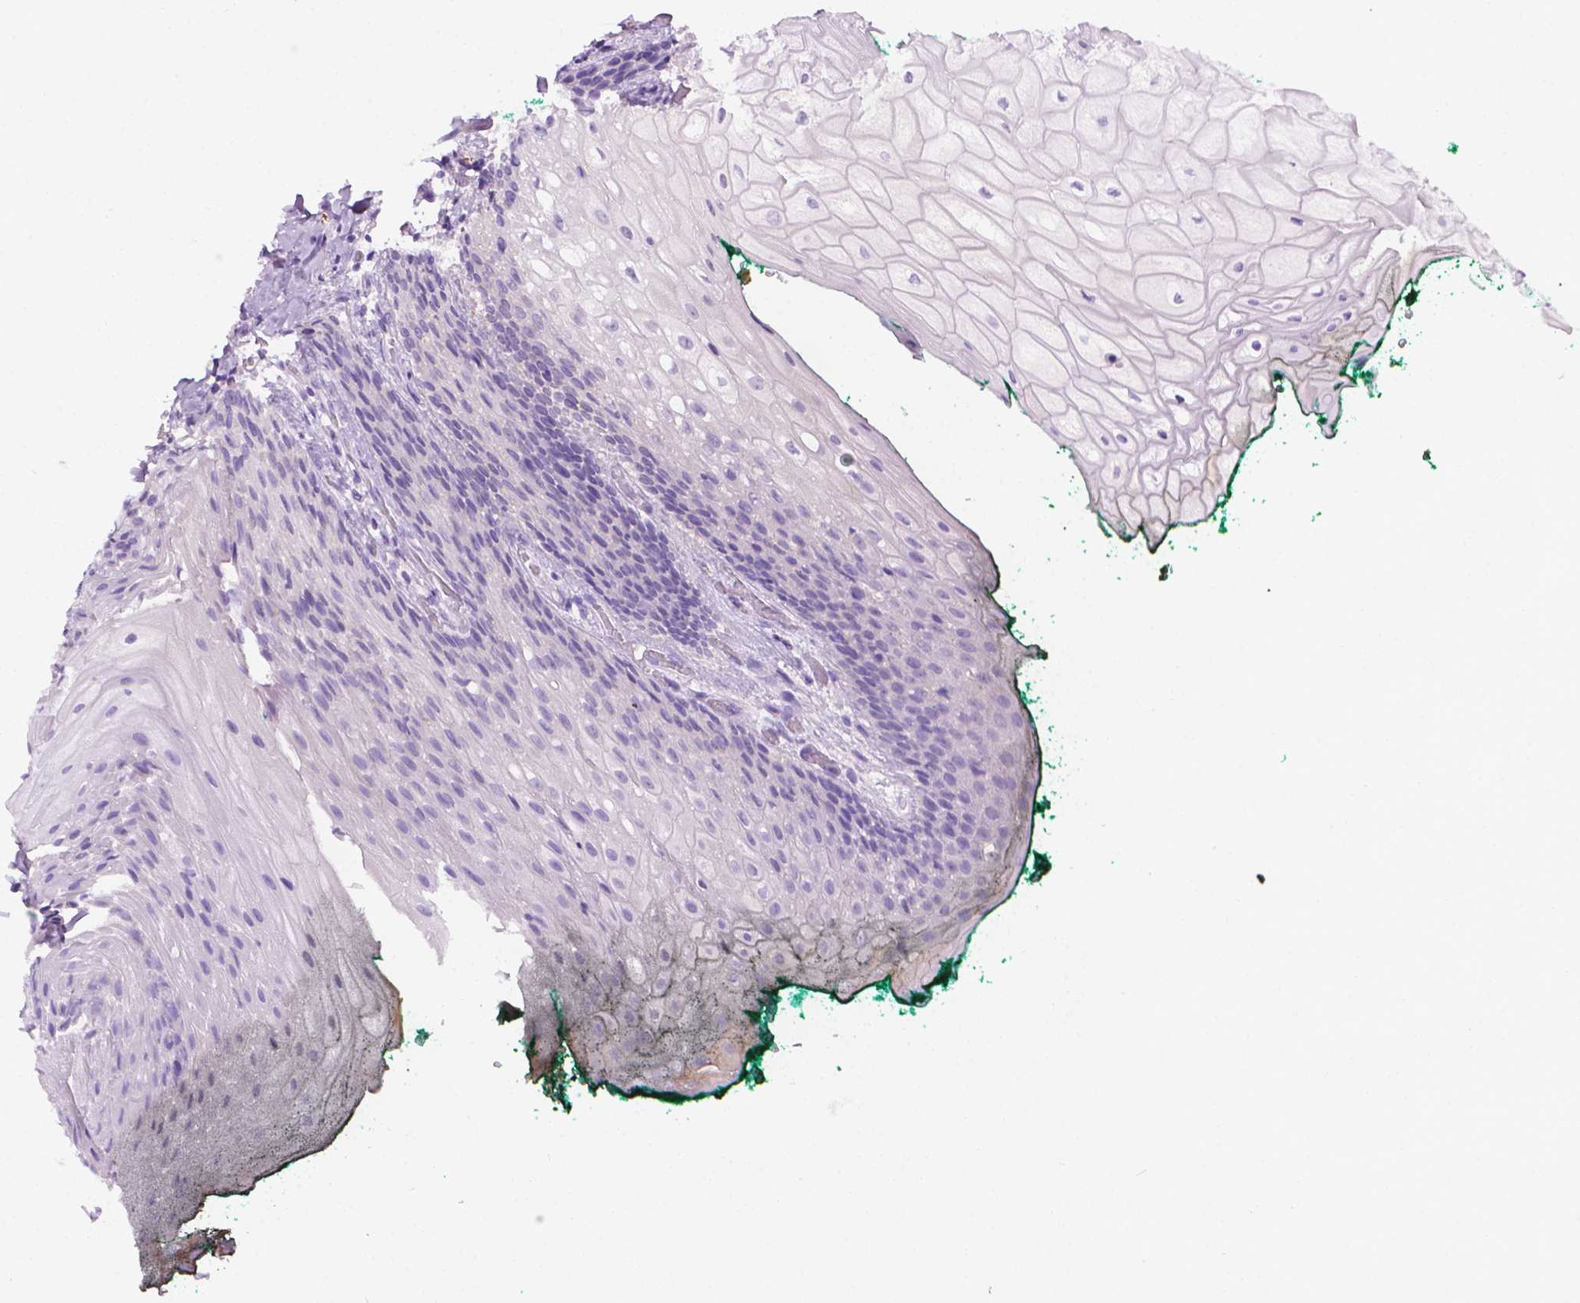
{"staining": {"intensity": "negative", "quantity": "none", "location": "none"}, "tissue": "oral mucosa", "cell_type": "Squamous epithelial cells", "image_type": "normal", "snomed": [{"axis": "morphology", "description": "Normal tissue, NOS"}, {"axis": "topography", "description": "Oral tissue"}, {"axis": "topography", "description": "Head-Neck"}], "caption": "Micrograph shows no protein staining in squamous epithelial cells of unremarkable oral mucosa. (Stains: DAB (3,3'-diaminobenzidine) immunohistochemistry (IHC) with hematoxylin counter stain, Microscopy: brightfield microscopy at high magnification).", "gene": "MCOLN3", "patient": {"sex": "female", "age": 68}}